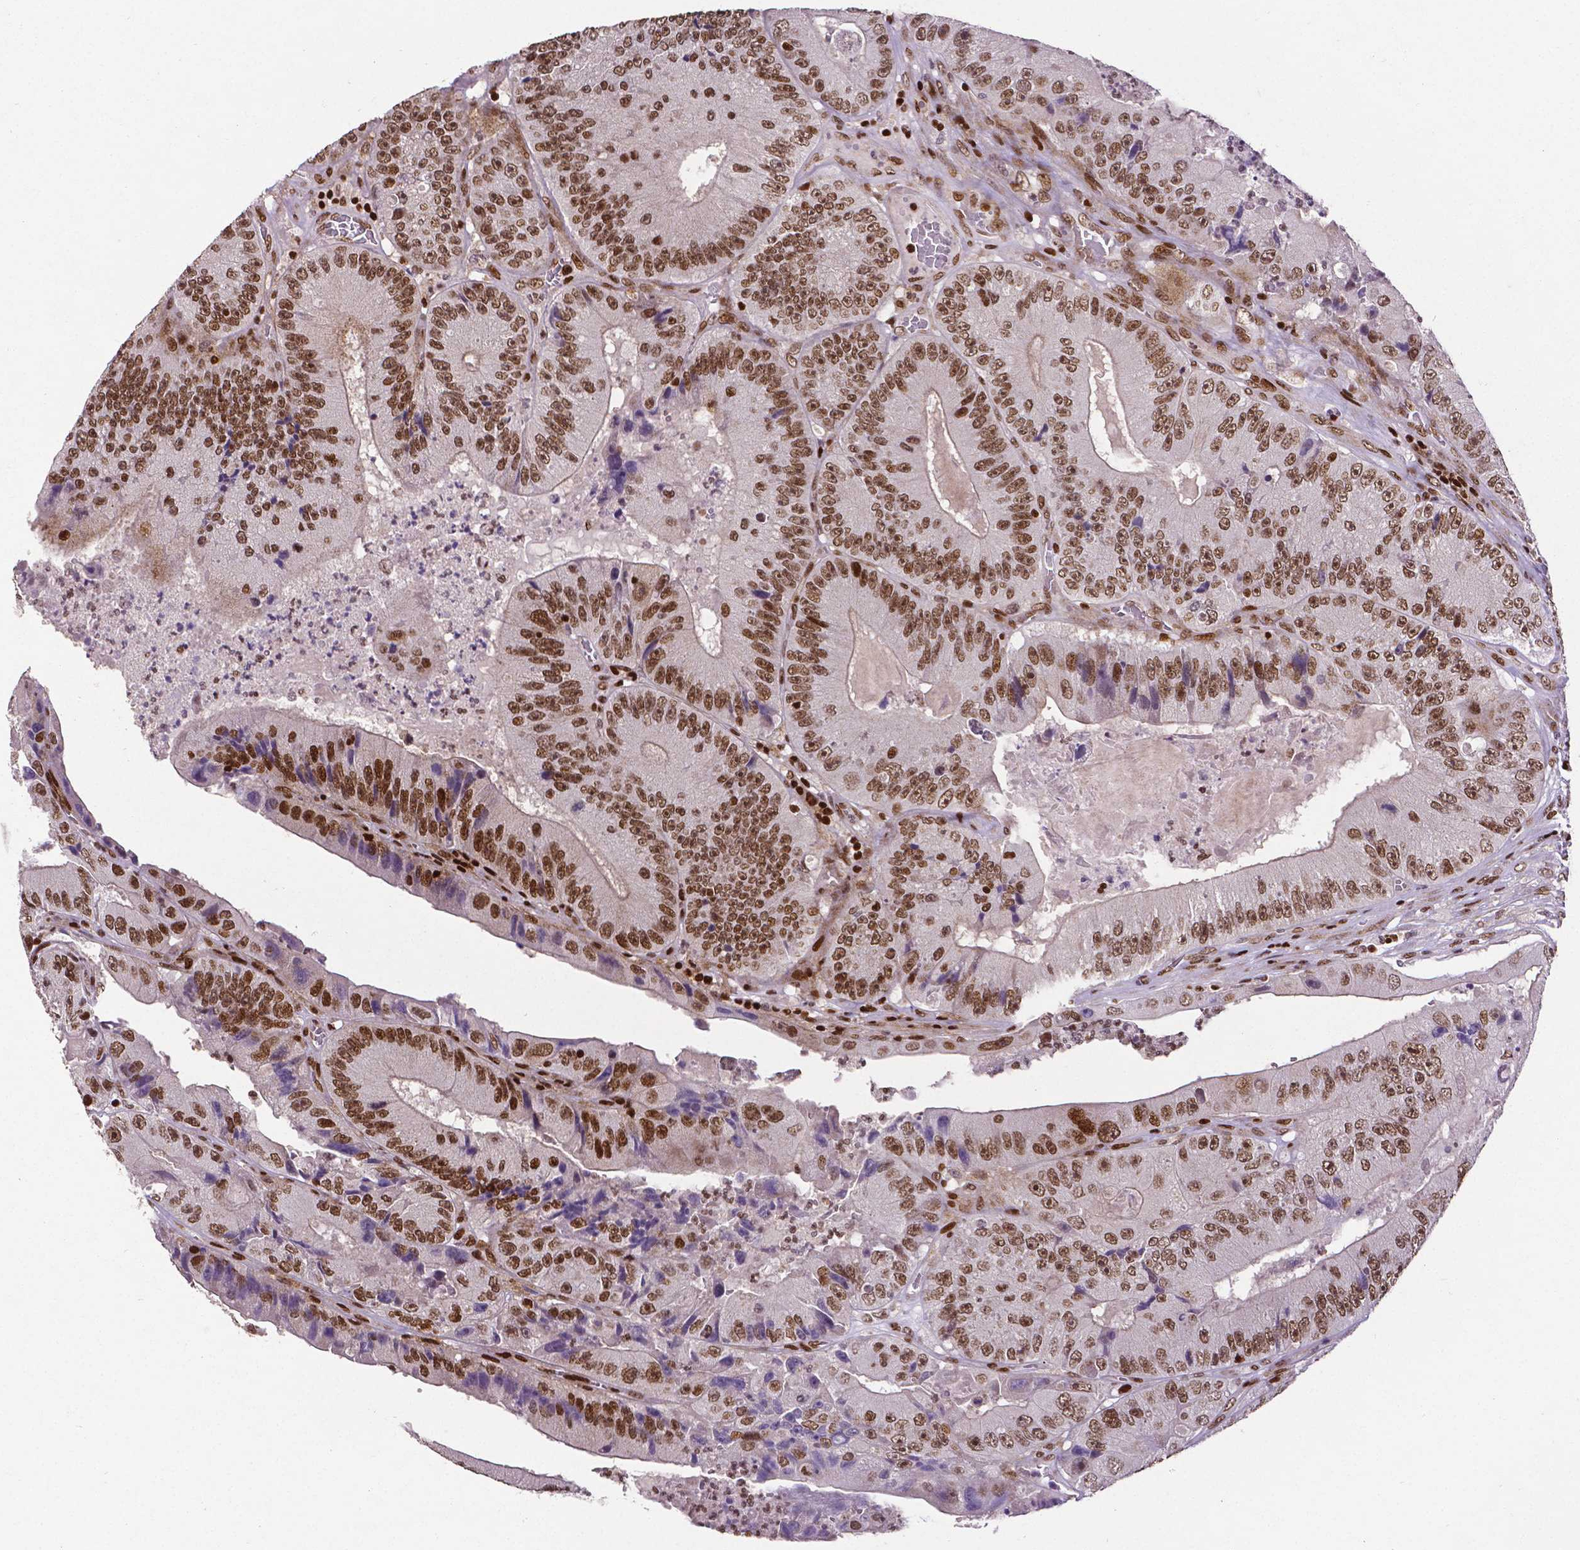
{"staining": {"intensity": "strong", "quantity": ">75%", "location": "nuclear"}, "tissue": "colorectal cancer", "cell_type": "Tumor cells", "image_type": "cancer", "snomed": [{"axis": "morphology", "description": "Adenocarcinoma, NOS"}, {"axis": "topography", "description": "Colon"}], "caption": "An image of colorectal adenocarcinoma stained for a protein reveals strong nuclear brown staining in tumor cells.", "gene": "CTCF", "patient": {"sex": "female", "age": 86}}